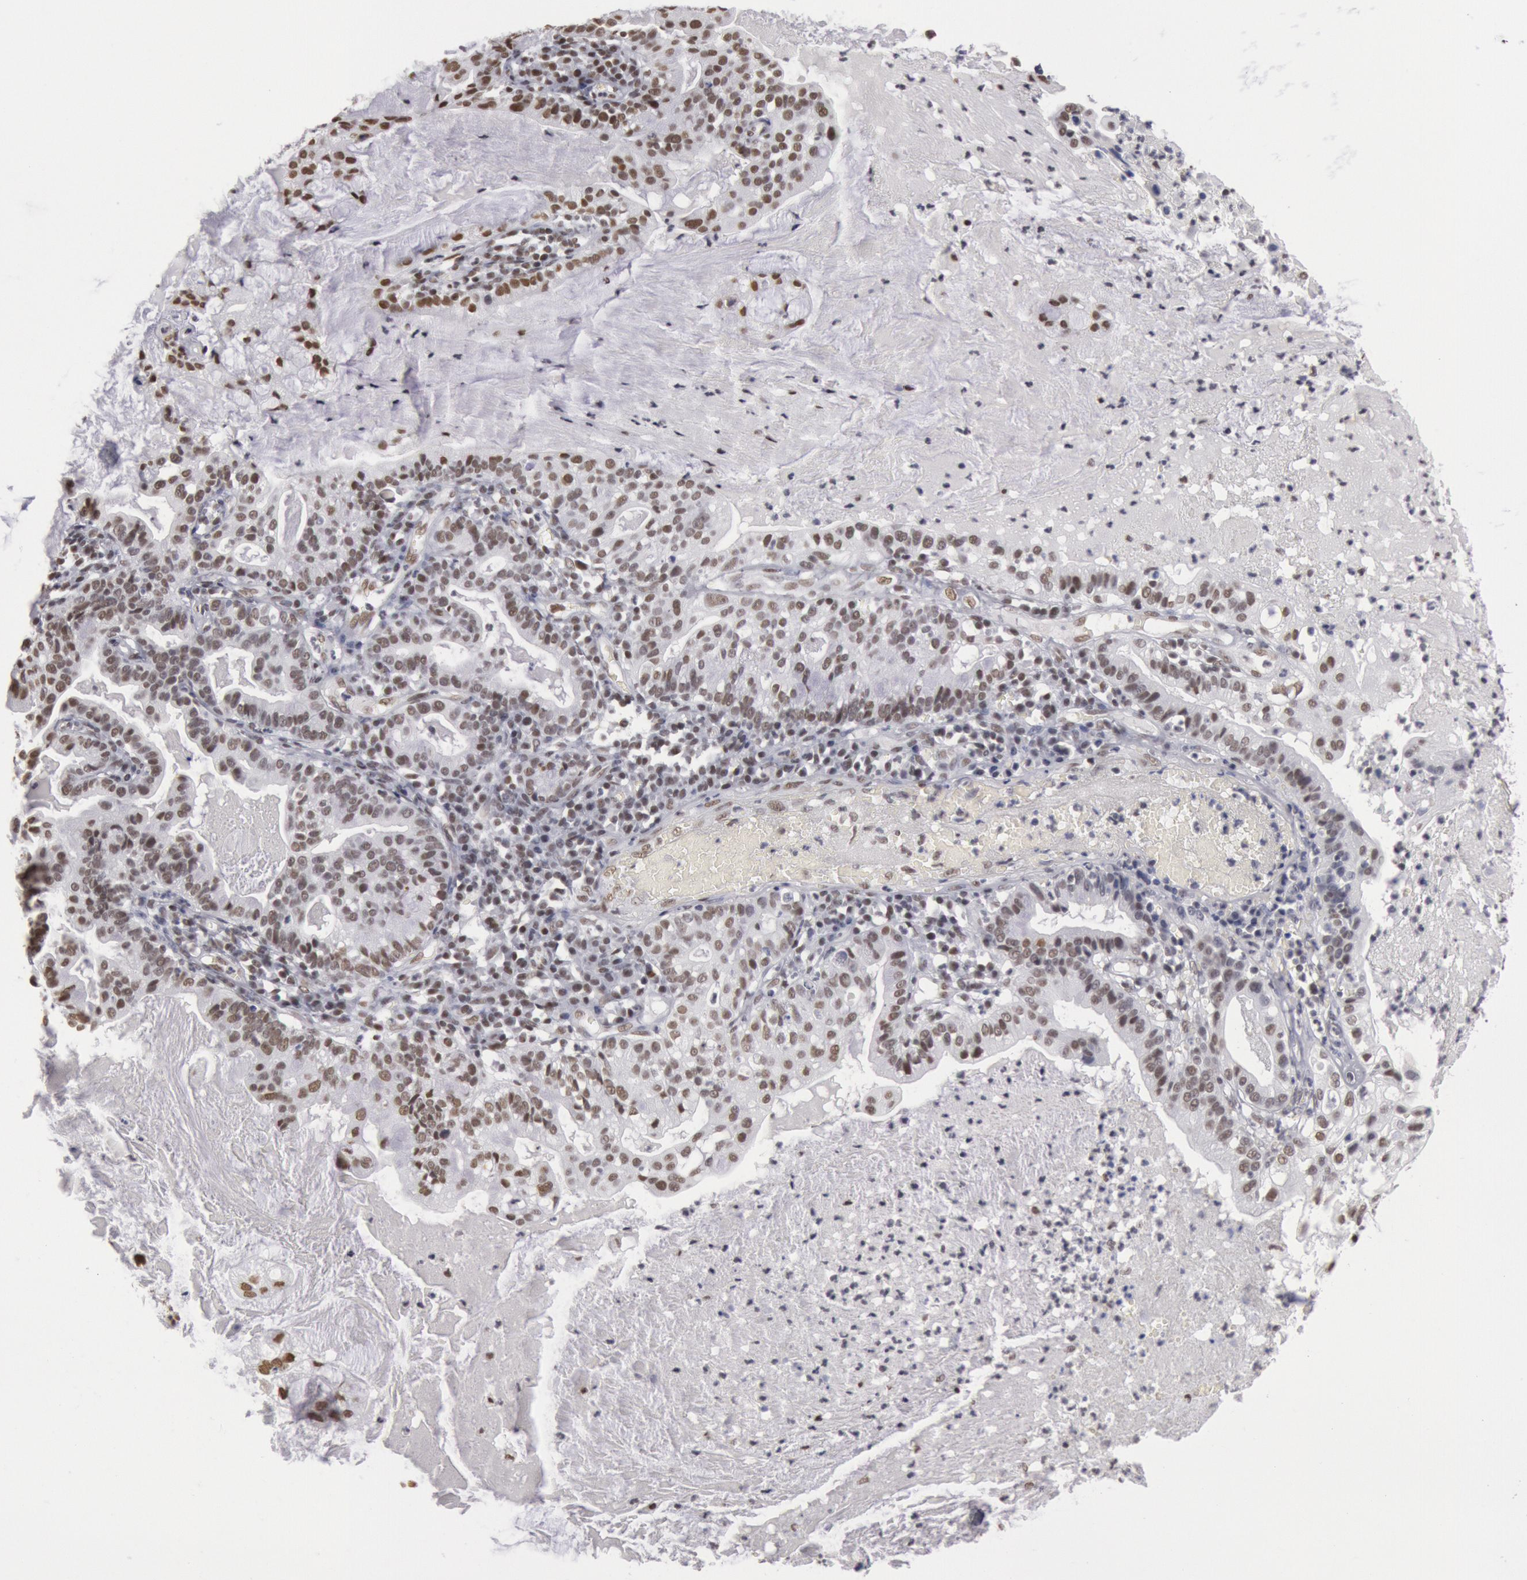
{"staining": {"intensity": "moderate", "quantity": ">75%", "location": "nuclear"}, "tissue": "cervical cancer", "cell_type": "Tumor cells", "image_type": "cancer", "snomed": [{"axis": "morphology", "description": "Adenocarcinoma, NOS"}, {"axis": "topography", "description": "Cervix"}], "caption": "A high-resolution image shows immunohistochemistry staining of adenocarcinoma (cervical), which reveals moderate nuclear staining in about >75% of tumor cells.", "gene": "ESS2", "patient": {"sex": "female", "age": 41}}